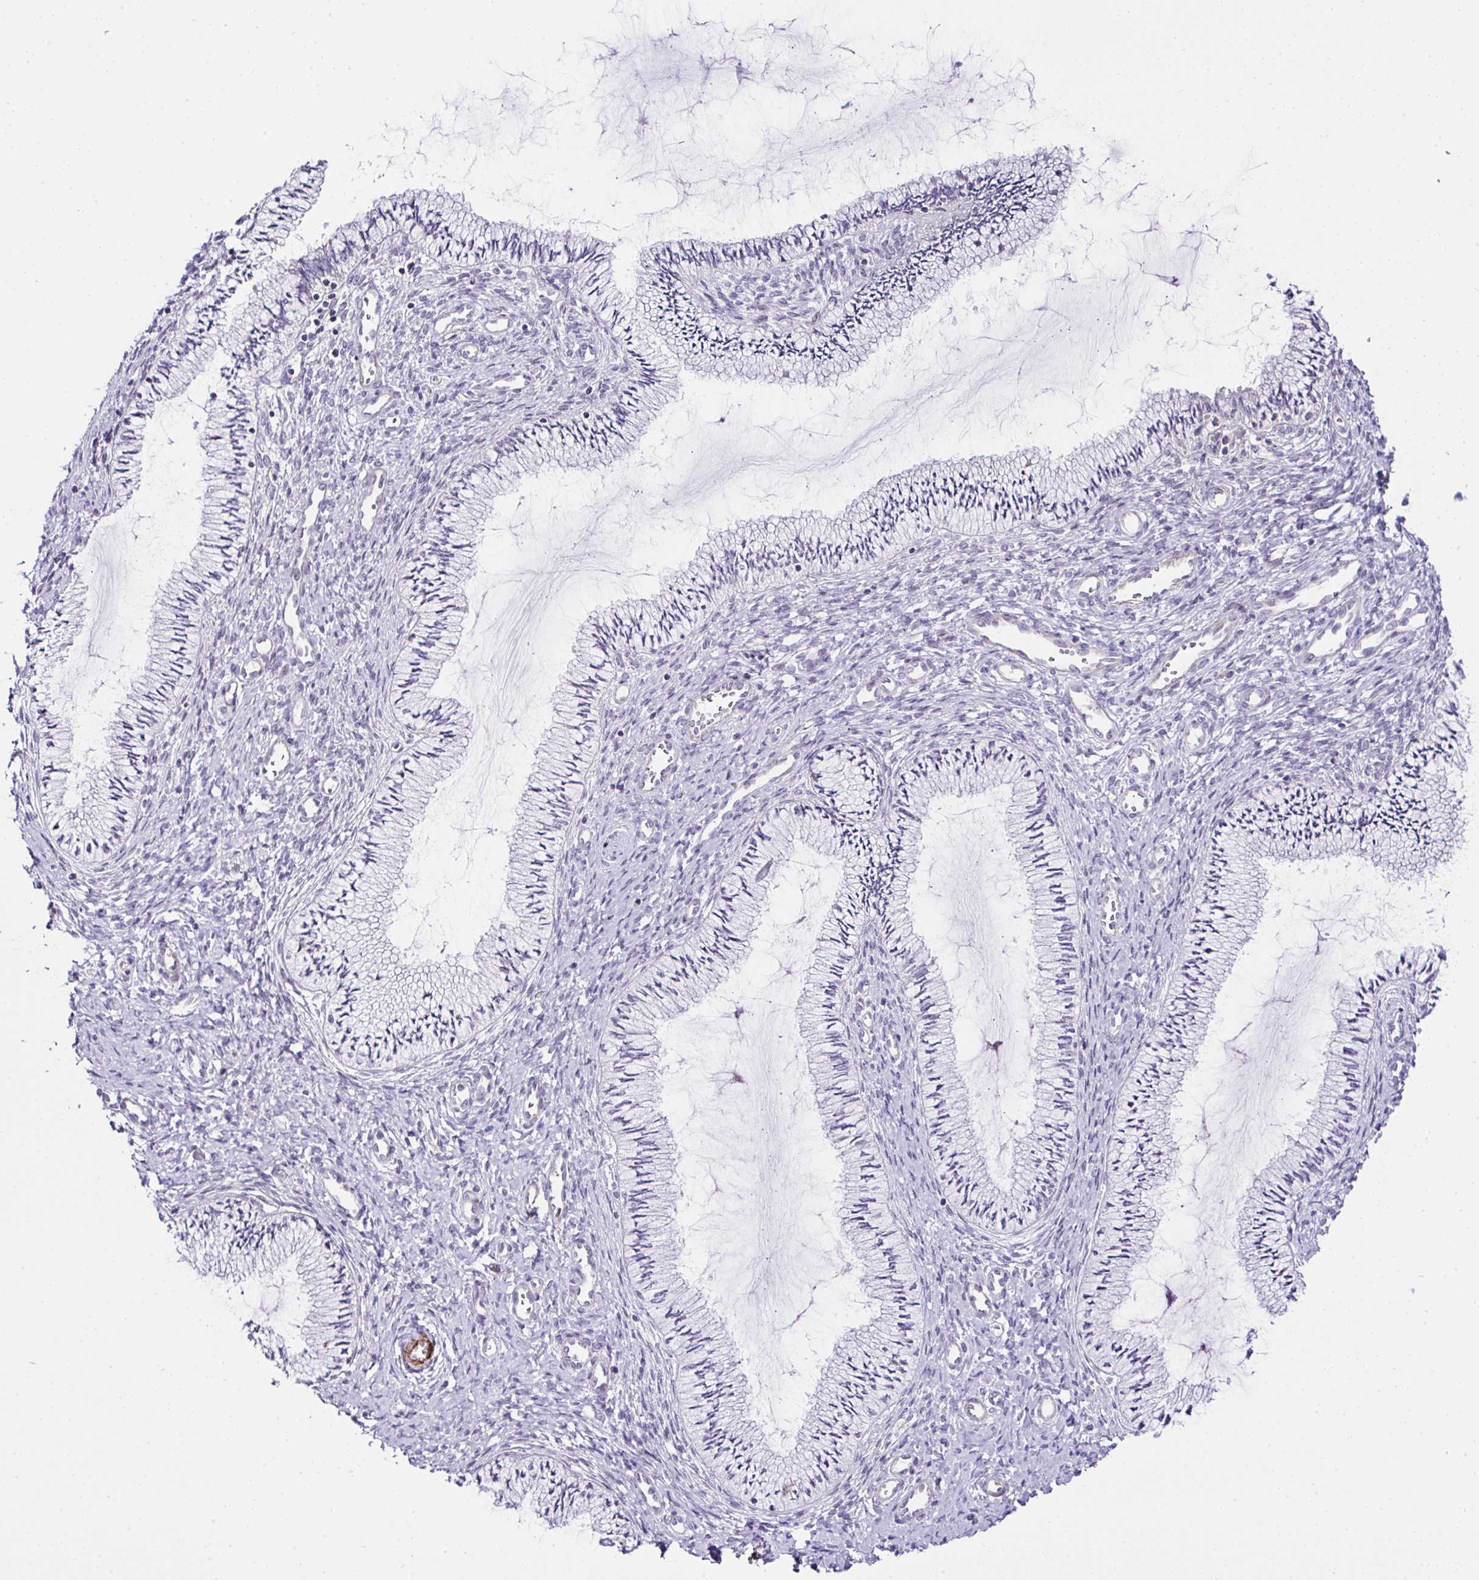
{"staining": {"intensity": "negative", "quantity": "none", "location": "none"}, "tissue": "cervix", "cell_type": "Glandular cells", "image_type": "normal", "snomed": [{"axis": "morphology", "description": "Normal tissue, NOS"}, {"axis": "topography", "description": "Cervix"}], "caption": "Immunohistochemistry (IHC) image of normal cervix: human cervix stained with DAB (3,3'-diaminobenzidine) exhibits no significant protein staining in glandular cells.", "gene": "FBXO34", "patient": {"sex": "female", "age": 24}}